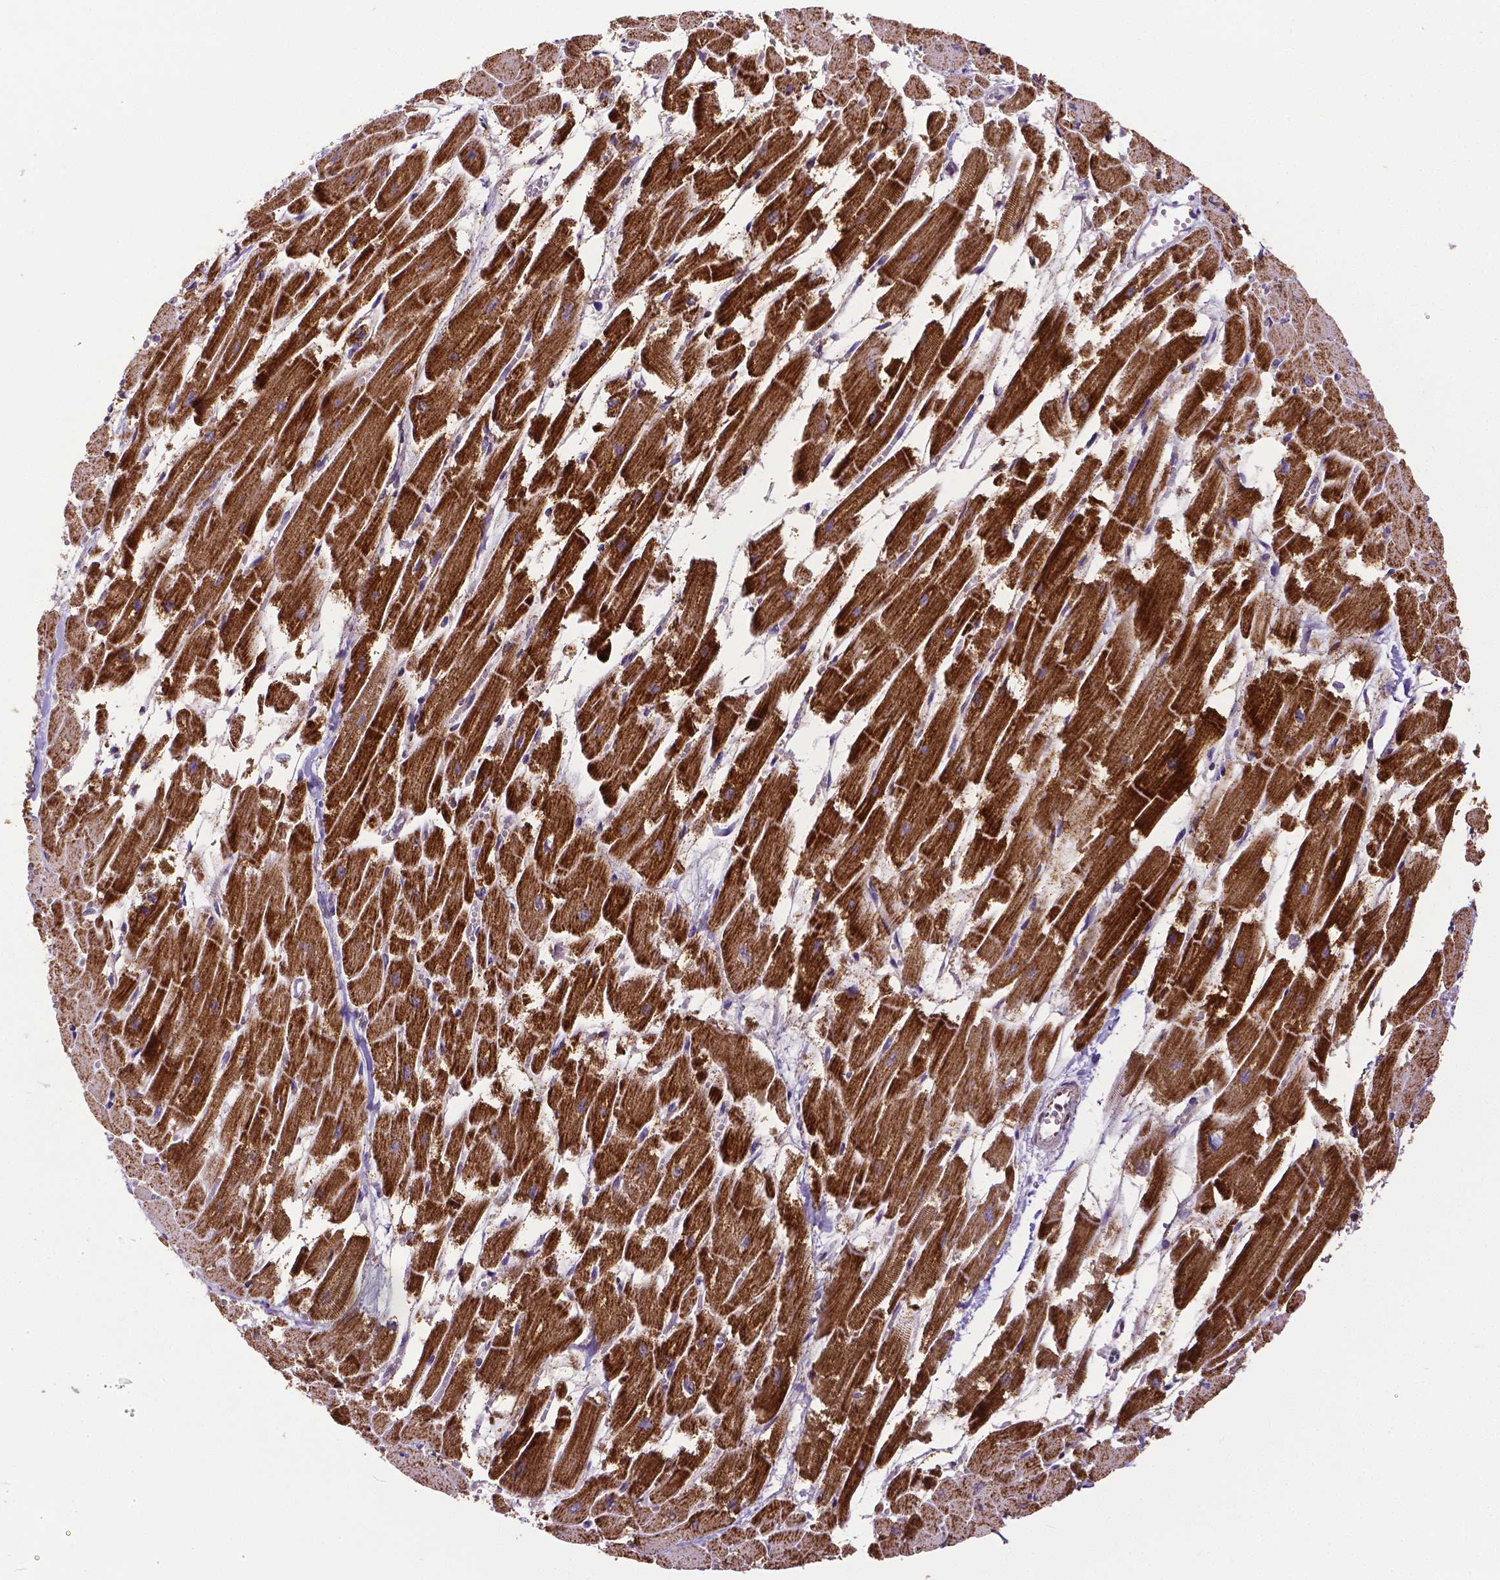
{"staining": {"intensity": "strong", "quantity": ">75%", "location": "cytoplasmic/membranous"}, "tissue": "heart muscle", "cell_type": "Cardiomyocytes", "image_type": "normal", "snomed": [{"axis": "morphology", "description": "Normal tissue, NOS"}, {"axis": "topography", "description": "Heart"}], "caption": "A high amount of strong cytoplasmic/membranous expression is appreciated in approximately >75% of cardiomyocytes in benign heart muscle. (Stains: DAB (3,3'-diaminobenzidine) in brown, nuclei in blue, Microscopy: brightfield microscopy at high magnification).", "gene": "MACC1", "patient": {"sex": "female", "age": 52}}